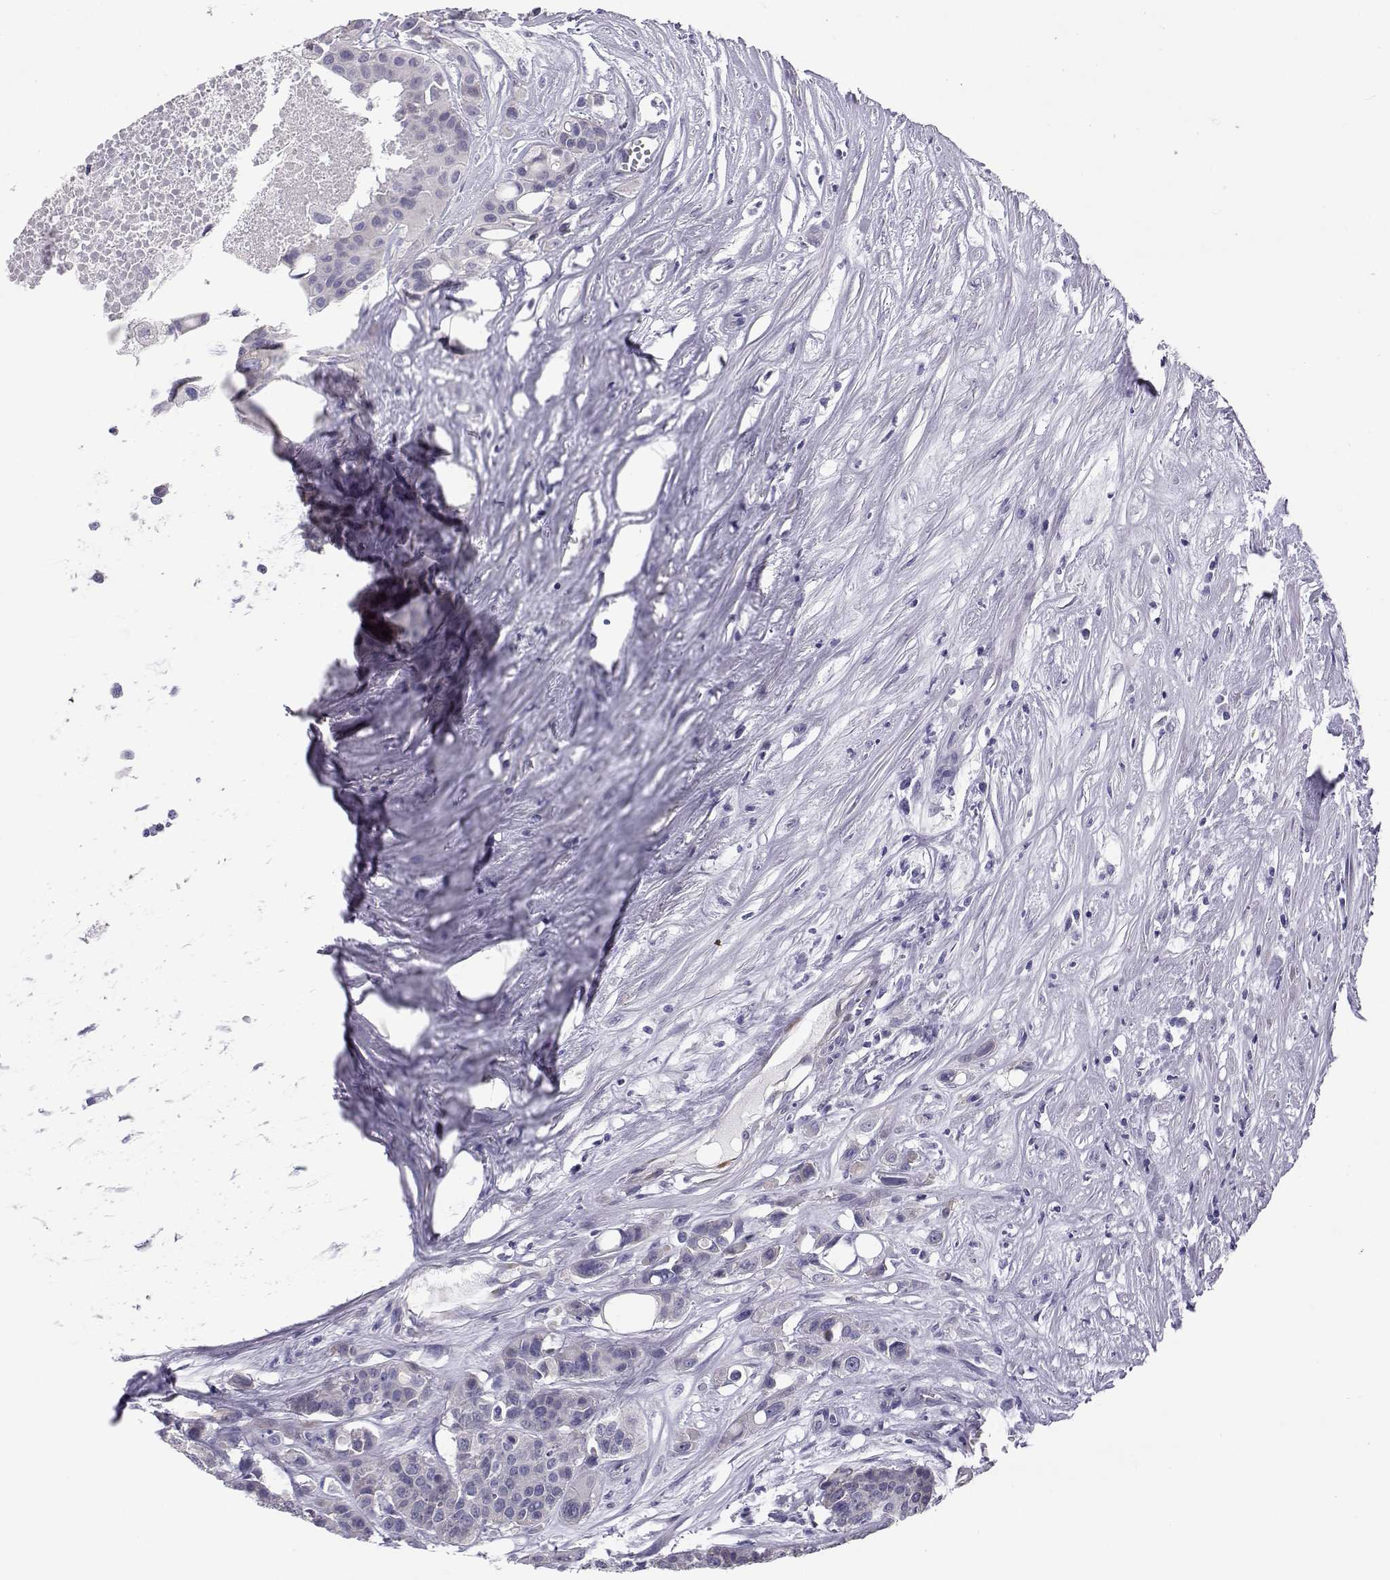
{"staining": {"intensity": "negative", "quantity": "none", "location": "none"}, "tissue": "carcinoid", "cell_type": "Tumor cells", "image_type": "cancer", "snomed": [{"axis": "morphology", "description": "Carcinoid, malignant, NOS"}, {"axis": "topography", "description": "Colon"}], "caption": "This is an IHC histopathology image of carcinoid. There is no positivity in tumor cells.", "gene": "RNASE12", "patient": {"sex": "male", "age": 81}}